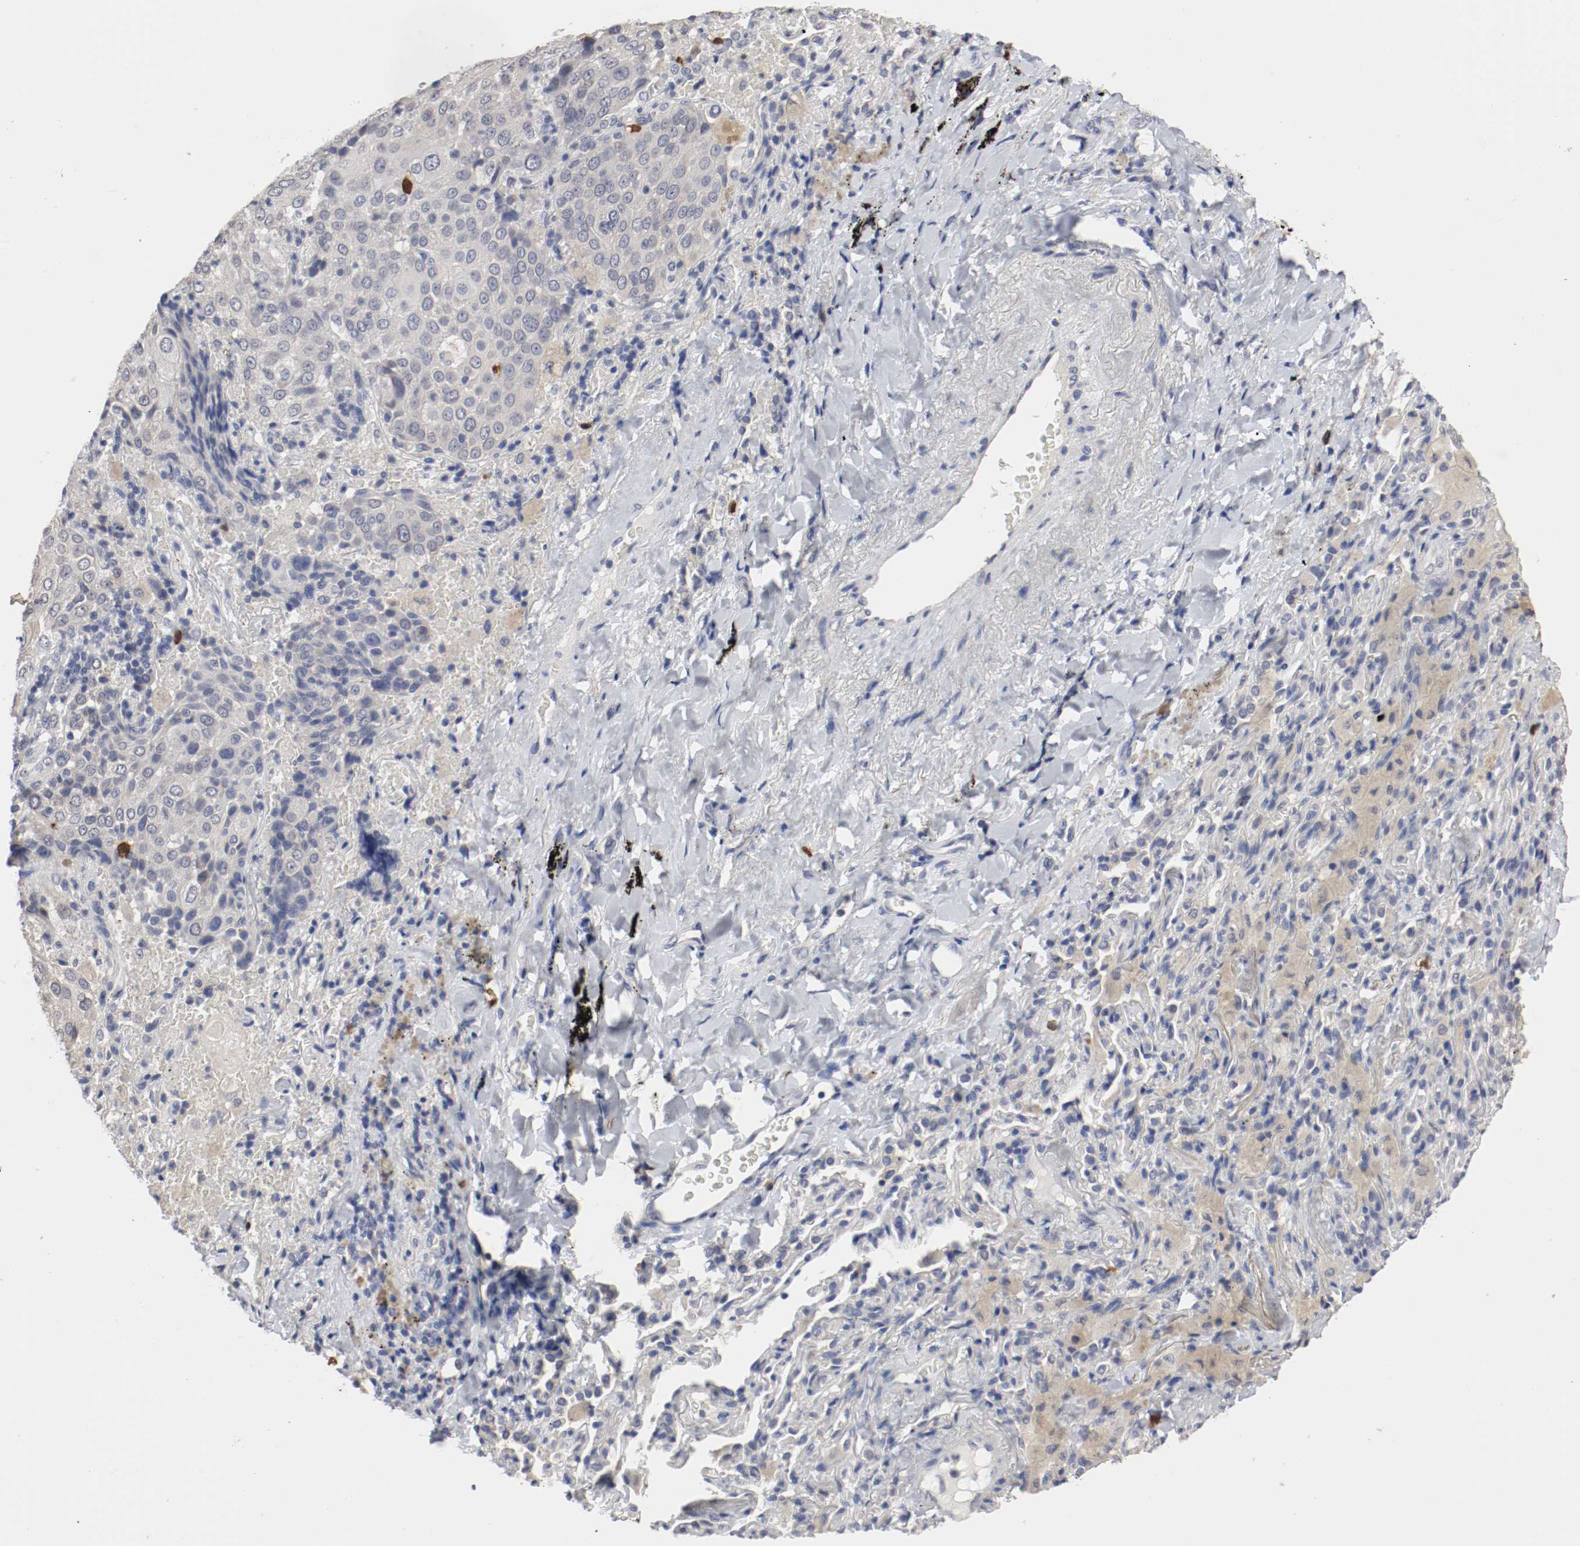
{"staining": {"intensity": "negative", "quantity": "none", "location": "none"}, "tissue": "lung cancer", "cell_type": "Tumor cells", "image_type": "cancer", "snomed": [{"axis": "morphology", "description": "Squamous cell carcinoma, NOS"}, {"axis": "topography", "description": "Lung"}], "caption": "Human squamous cell carcinoma (lung) stained for a protein using immunohistochemistry (IHC) reveals no staining in tumor cells.", "gene": "CEBPE", "patient": {"sex": "male", "age": 54}}